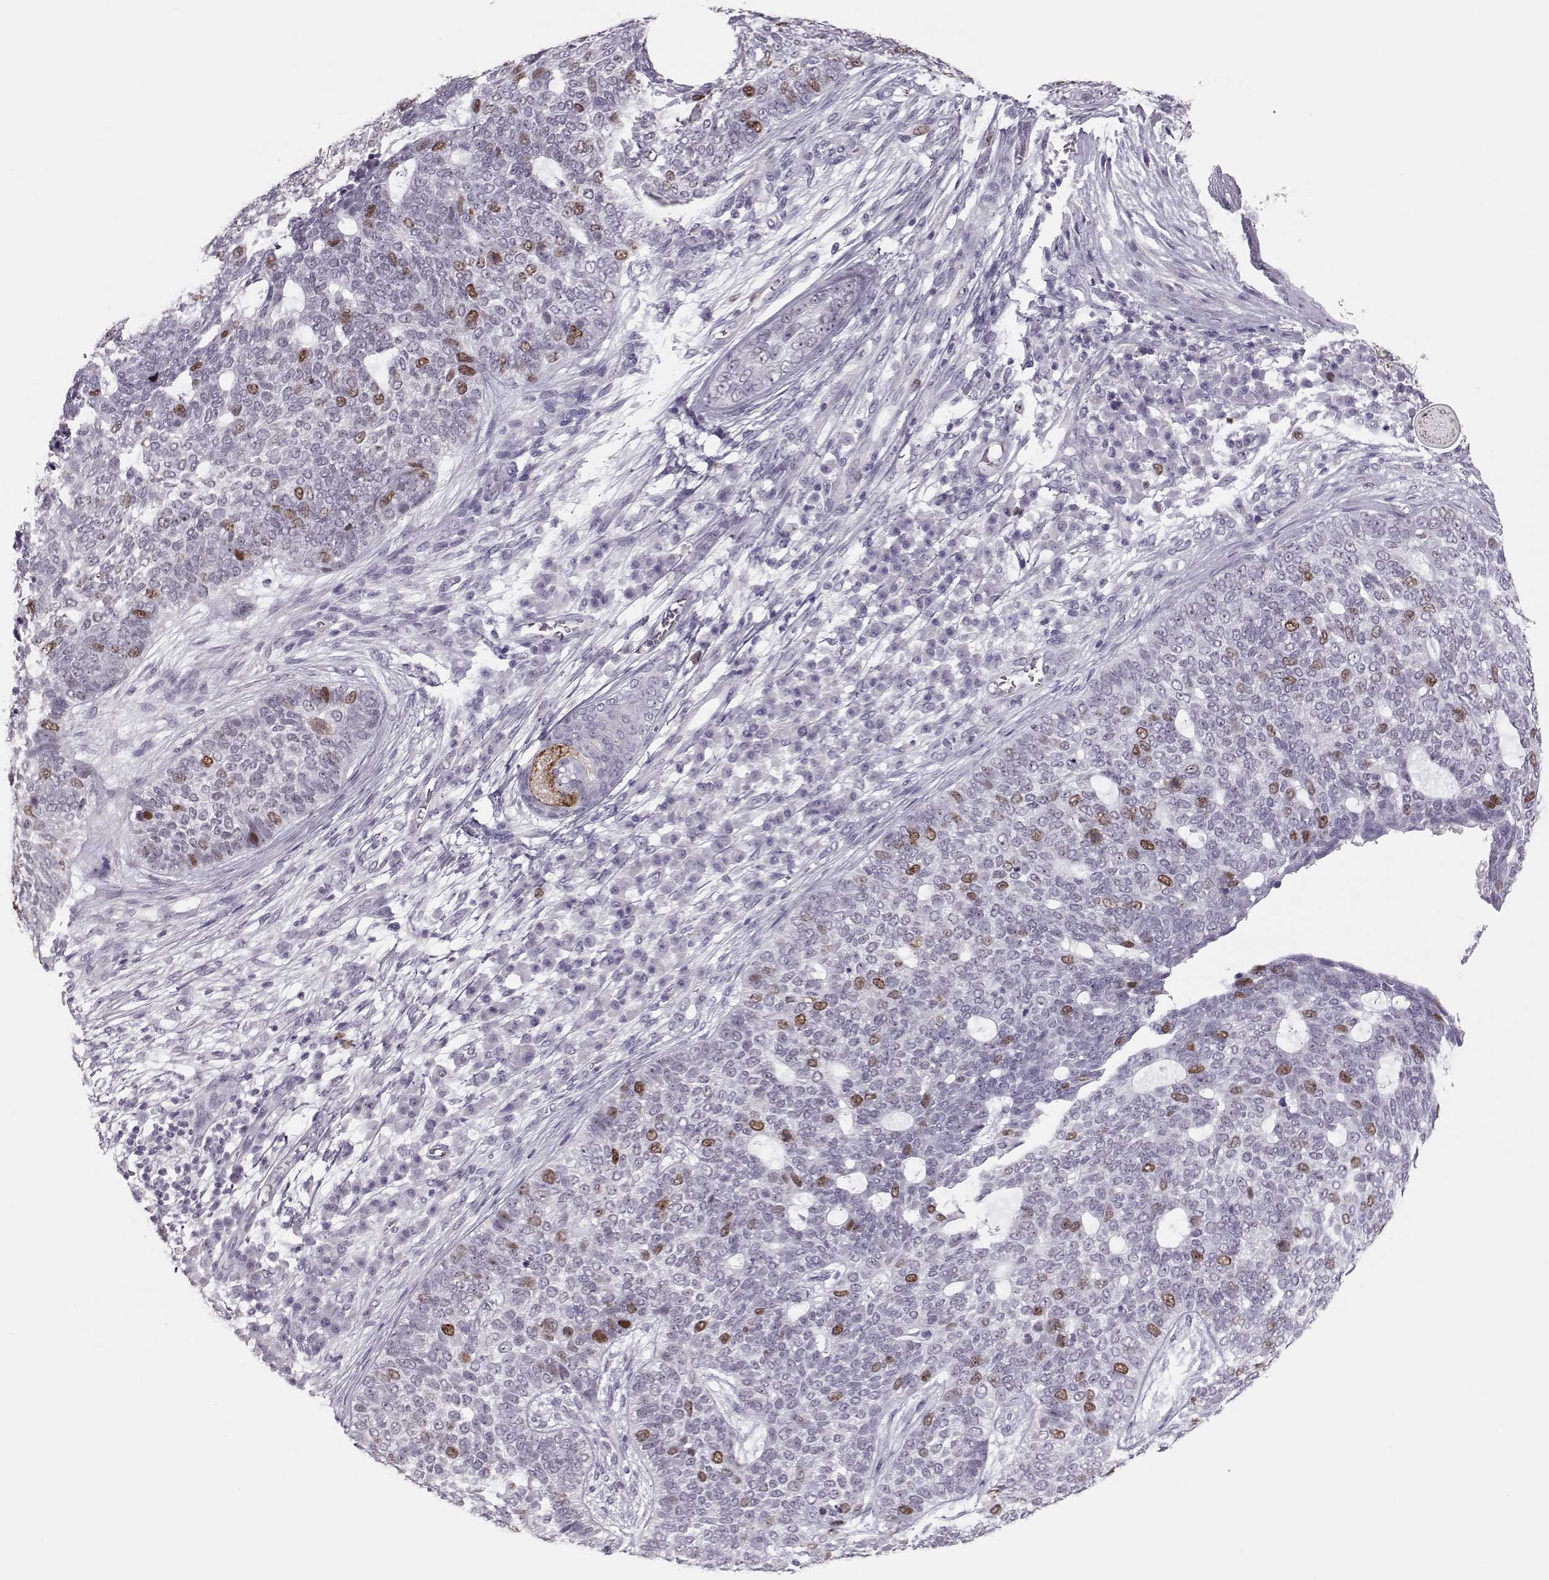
{"staining": {"intensity": "moderate", "quantity": "<25%", "location": "nuclear"}, "tissue": "skin cancer", "cell_type": "Tumor cells", "image_type": "cancer", "snomed": [{"axis": "morphology", "description": "Basal cell carcinoma"}, {"axis": "topography", "description": "Skin"}], "caption": "This image reveals immunohistochemistry staining of basal cell carcinoma (skin), with low moderate nuclear staining in about <25% of tumor cells.", "gene": "SGO1", "patient": {"sex": "female", "age": 69}}